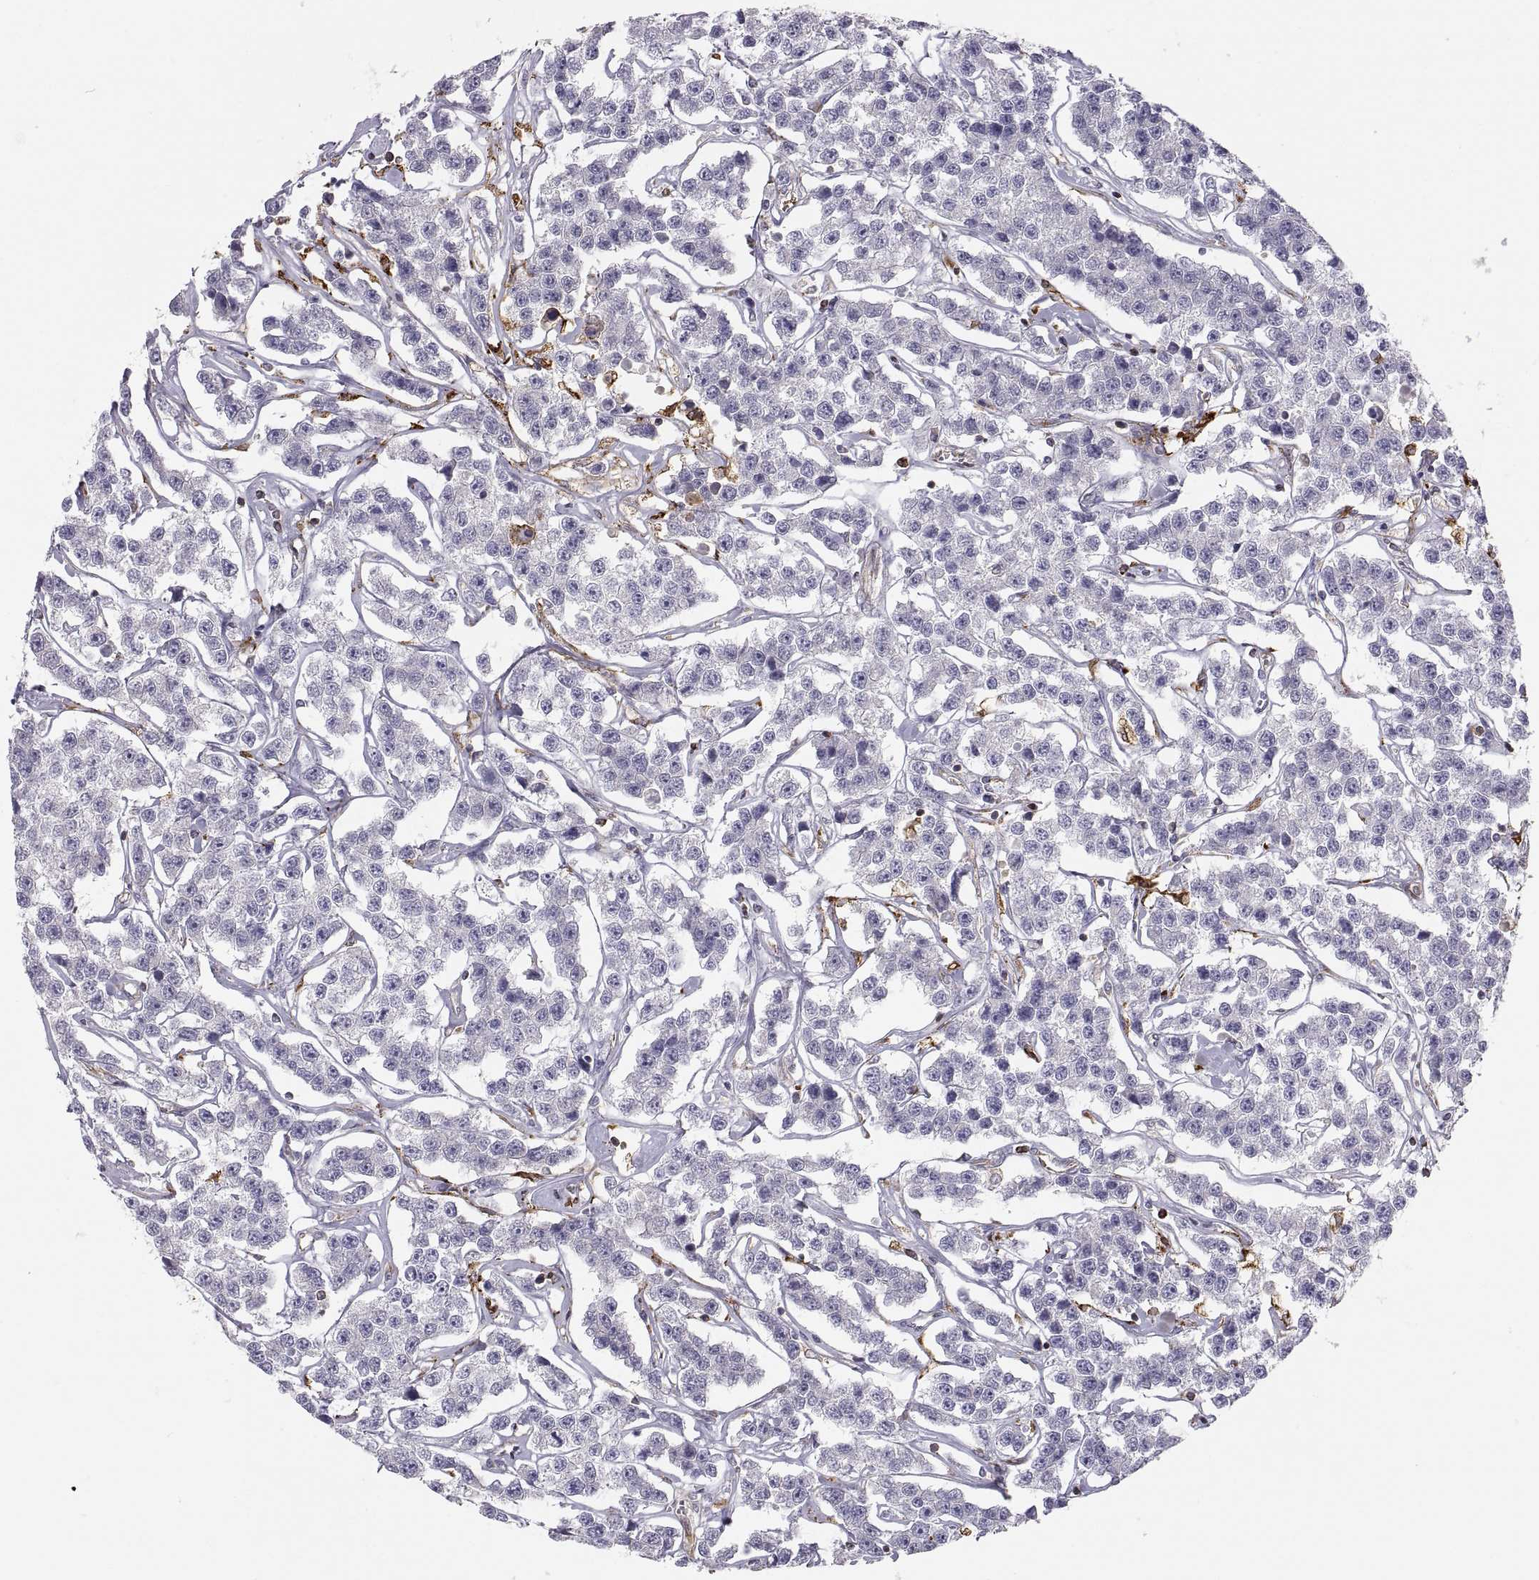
{"staining": {"intensity": "negative", "quantity": "none", "location": "none"}, "tissue": "testis cancer", "cell_type": "Tumor cells", "image_type": "cancer", "snomed": [{"axis": "morphology", "description": "Seminoma, NOS"}, {"axis": "topography", "description": "Testis"}], "caption": "Tumor cells show no significant protein staining in testis cancer.", "gene": "ERO1A", "patient": {"sex": "male", "age": 59}}